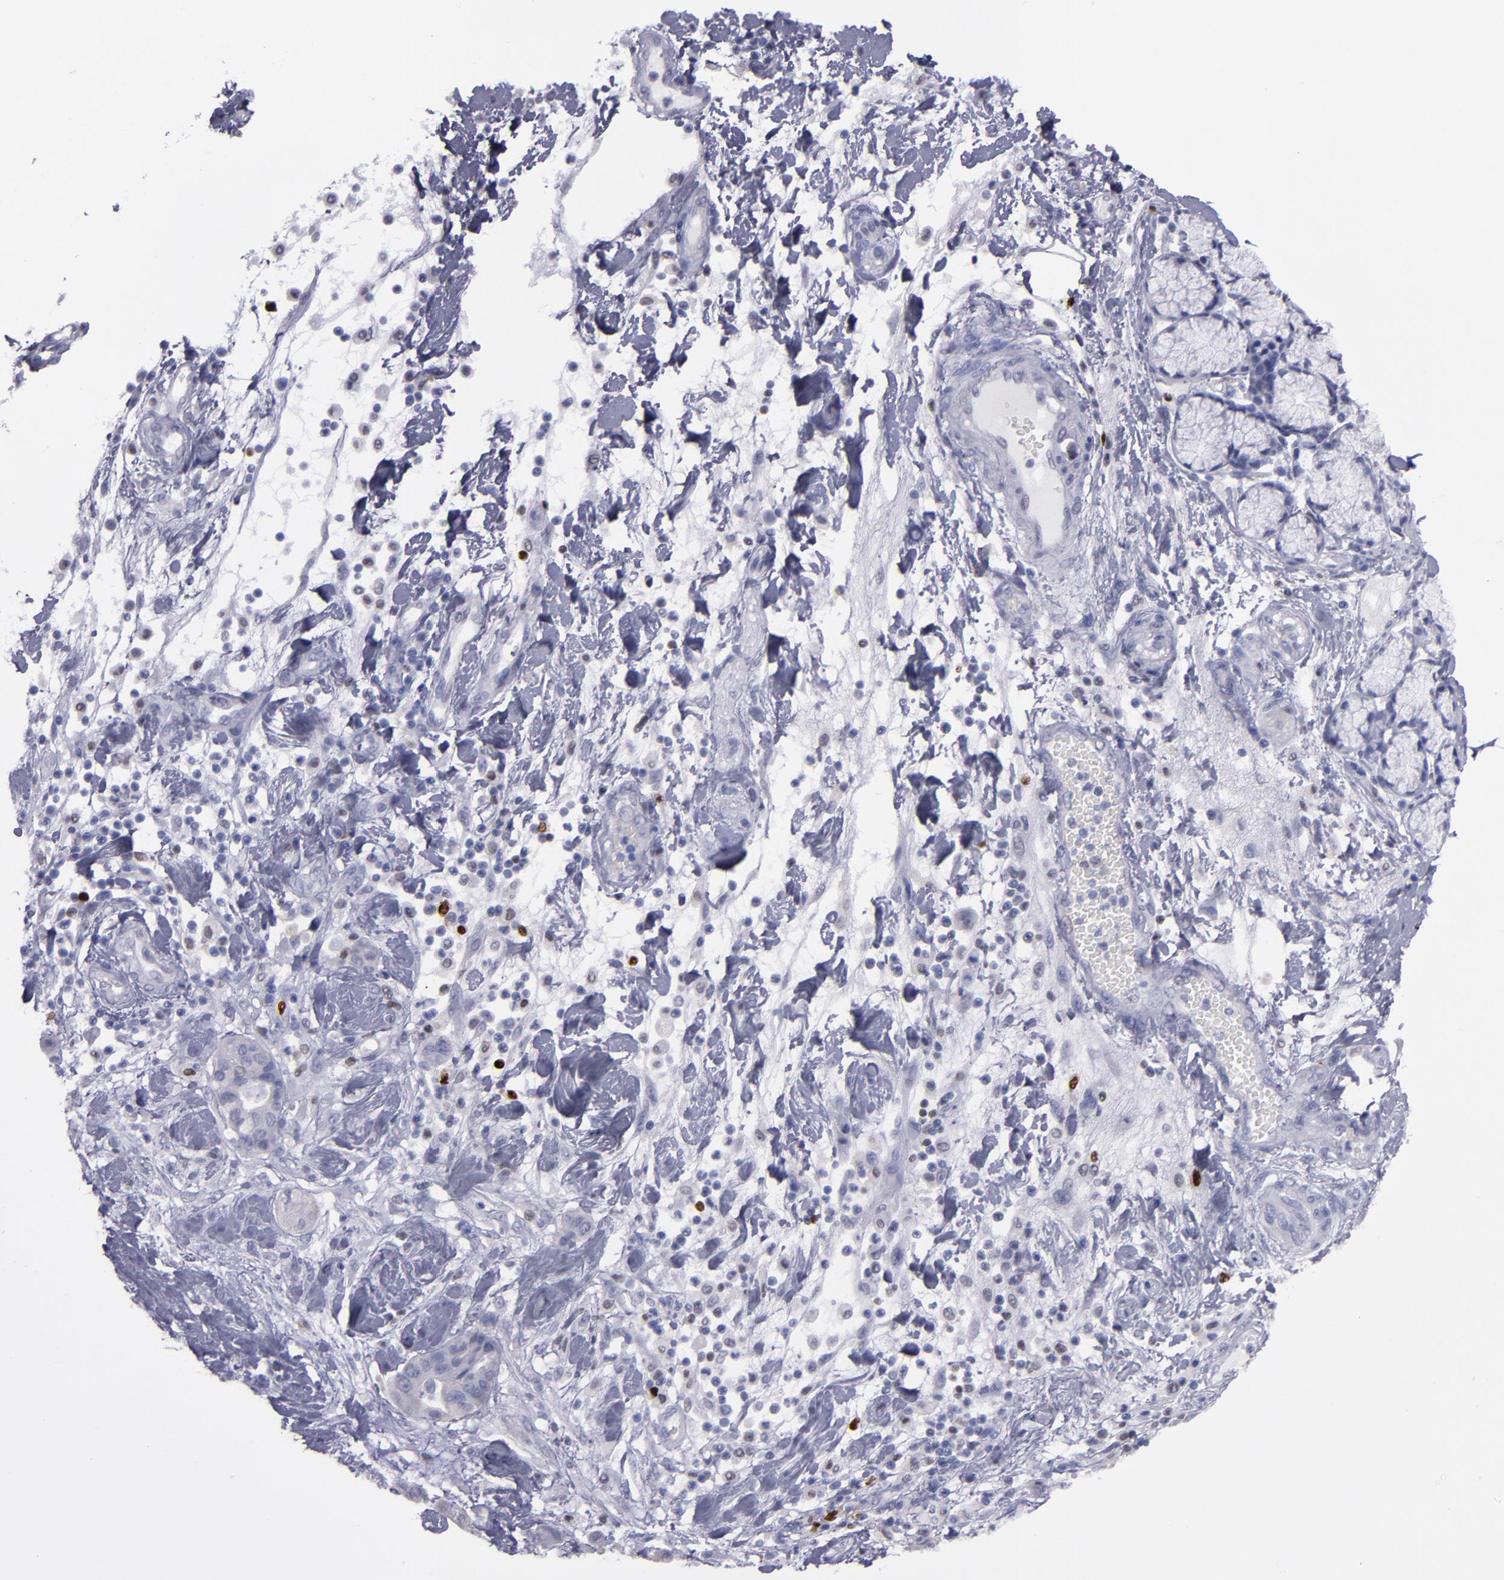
{"staining": {"intensity": "negative", "quantity": "none", "location": "none"}, "tissue": "pancreatic cancer", "cell_type": "Tumor cells", "image_type": "cancer", "snomed": [{"axis": "morphology", "description": "Adenocarcinoma, NOS"}, {"axis": "morphology", "description": "Adenocarcinoma, metastatic, NOS"}, {"axis": "topography", "description": "Lymph node"}, {"axis": "topography", "description": "Pancreas"}, {"axis": "topography", "description": "Duodenum"}], "caption": "IHC micrograph of neoplastic tissue: pancreatic cancer stained with DAB shows no significant protein staining in tumor cells.", "gene": "IRF8", "patient": {"sex": "female", "age": 64}}